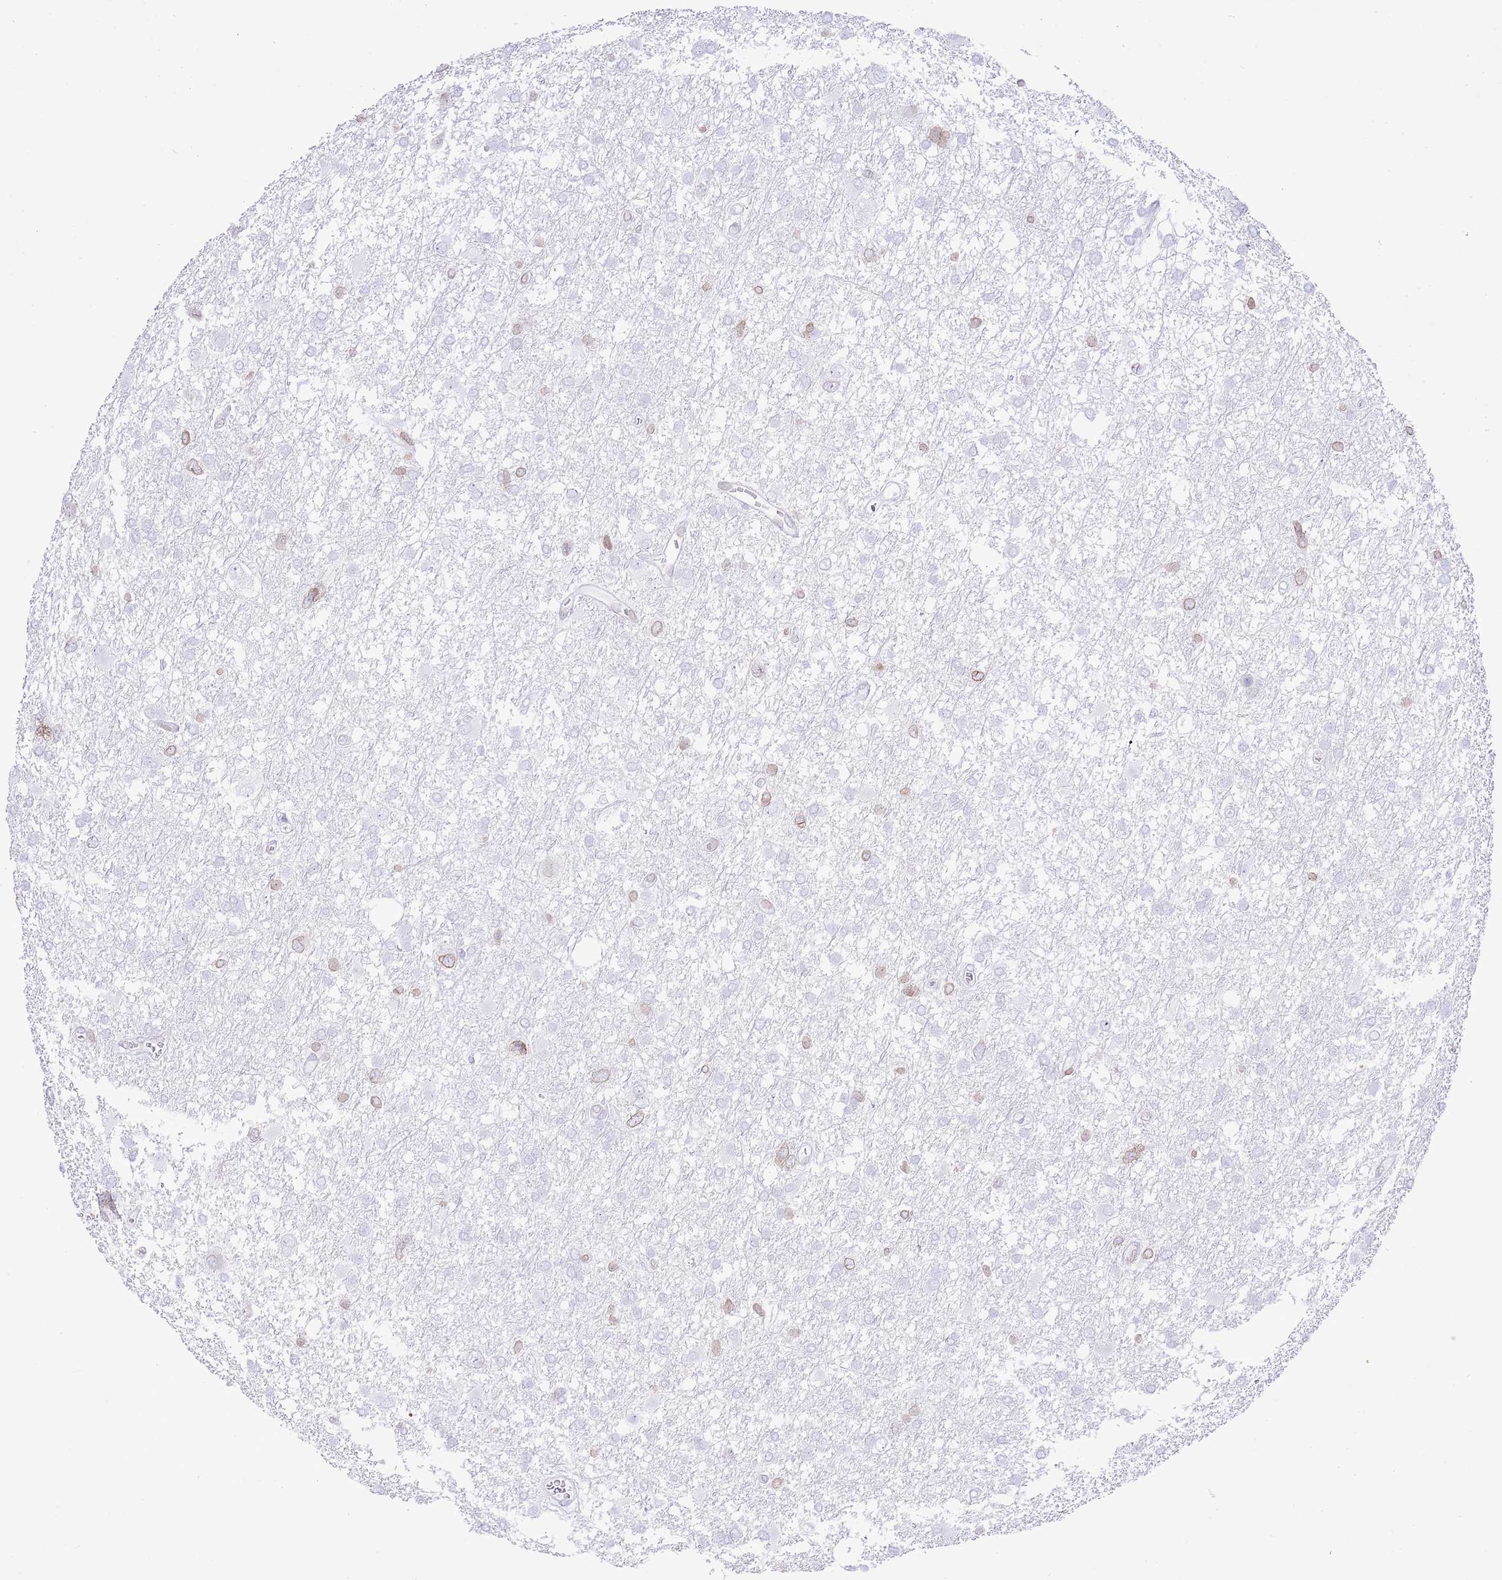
{"staining": {"intensity": "weak", "quantity": "<25%", "location": "cytoplasmic/membranous,nuclear"}, "tissue": "glioma", "cell_type": "Tumor cells", "image_type": "cancer", "snomed": [{"axis": "morphology", "description": "Glioma, malignant, High grade"}, {"axis": "topography", "description": "Brain"}], "caption": "A photomicrograph of malignant glioma (high-grade) stained for a protein demonstrates no brown staining in tumor cells.", "gene": "LBR", "patient": {"sex": "male", "age": 61}}